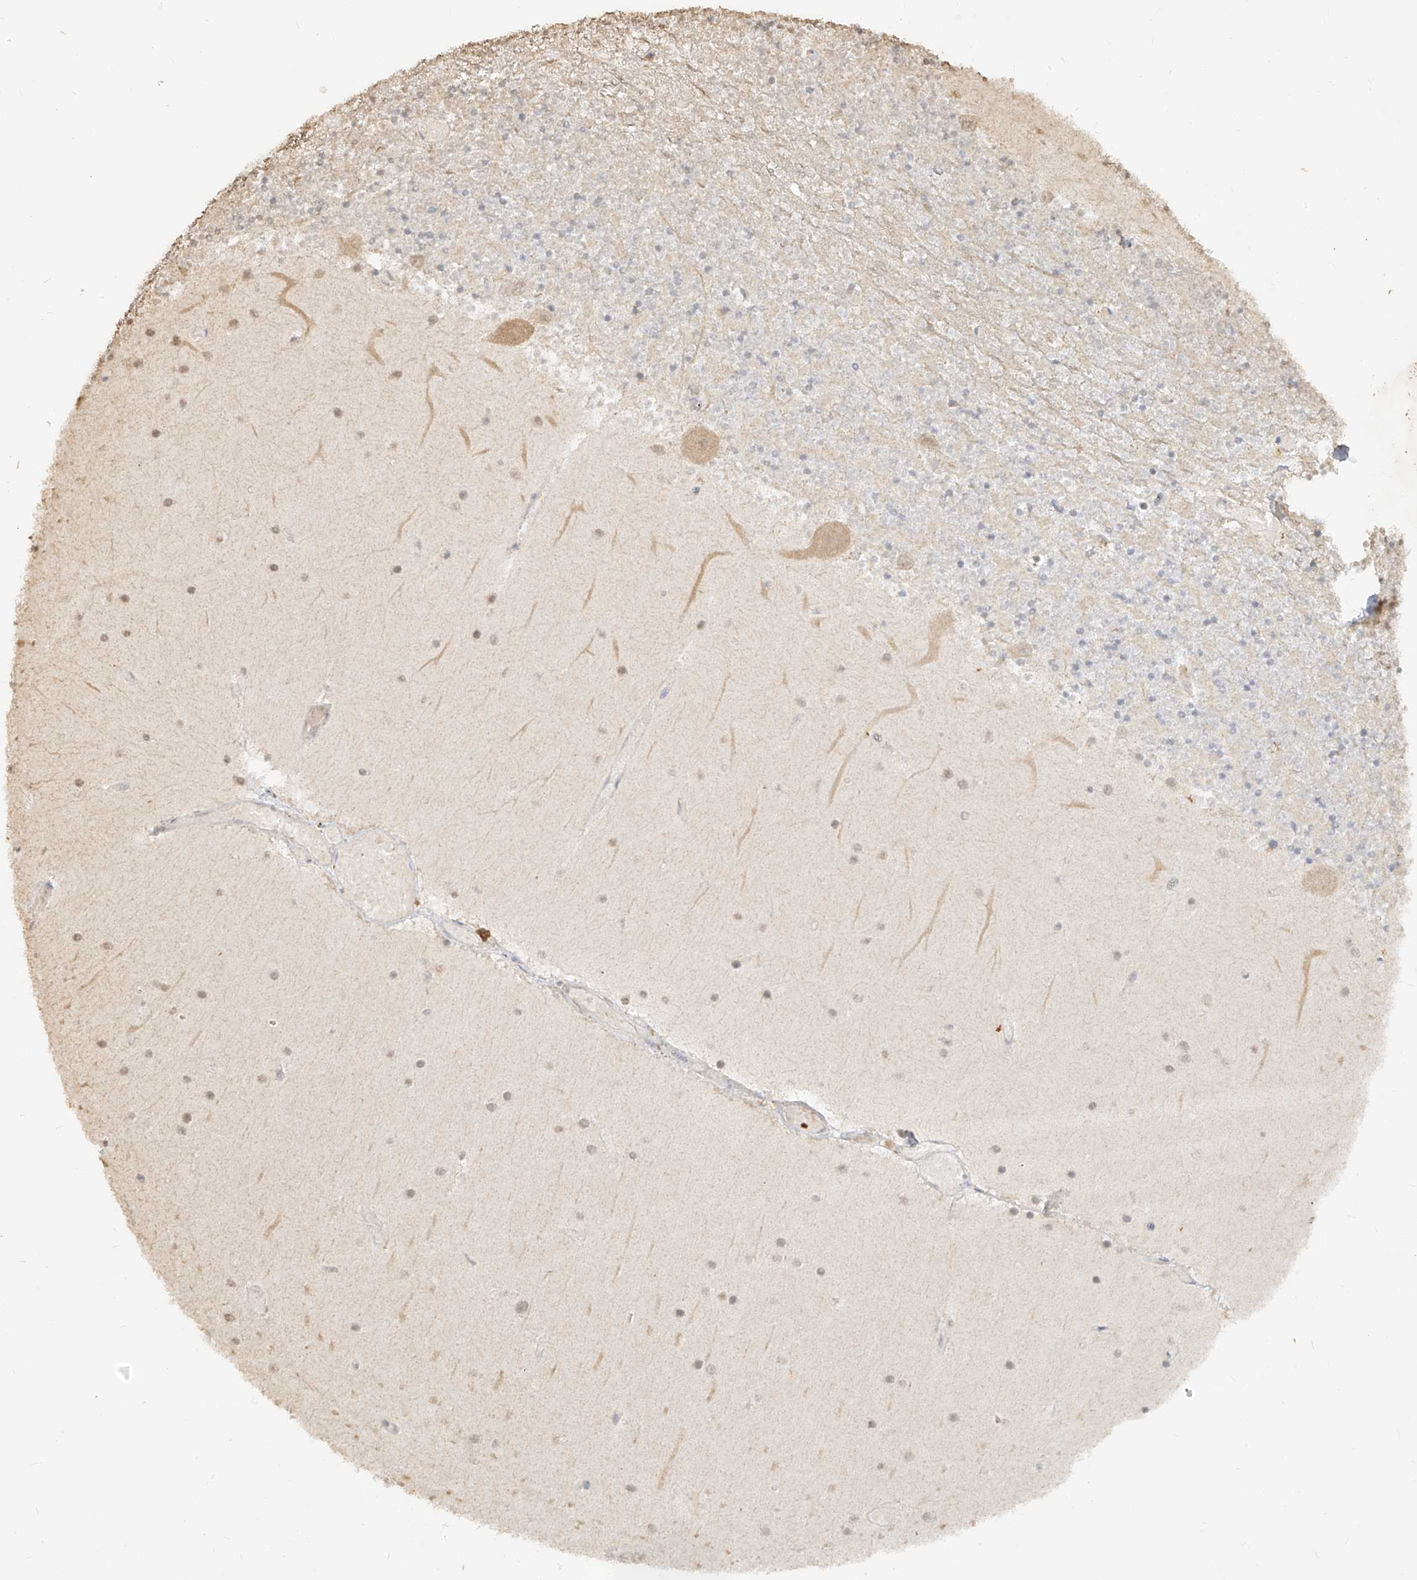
{"staining": {"intensity": "weak", "quantity": ">75%", "location": "cytoplasmic/membranous"}, "tissue": "cerebellum", "cell_type": "Cells in granular layer", "image_type": "normal", "snomed": [{"axis": "morphology", "description": "Normal tissue, NOS"}, {"axis": "topography", "description": "Cerebellum"}], "caption": "Immunohistochemical staining of normal human cerebellum displays low levels of weak cytoplasmic/membranous expression in about >75% of cells in granular layer. The staining was performed using DAB to visualize the protein expression in brown, while the nuclei were stained in blue with hematoxylin (Magnification: 20x).", "gene": "MTUS2", "patient": {"sex": "female", "age": 28}}